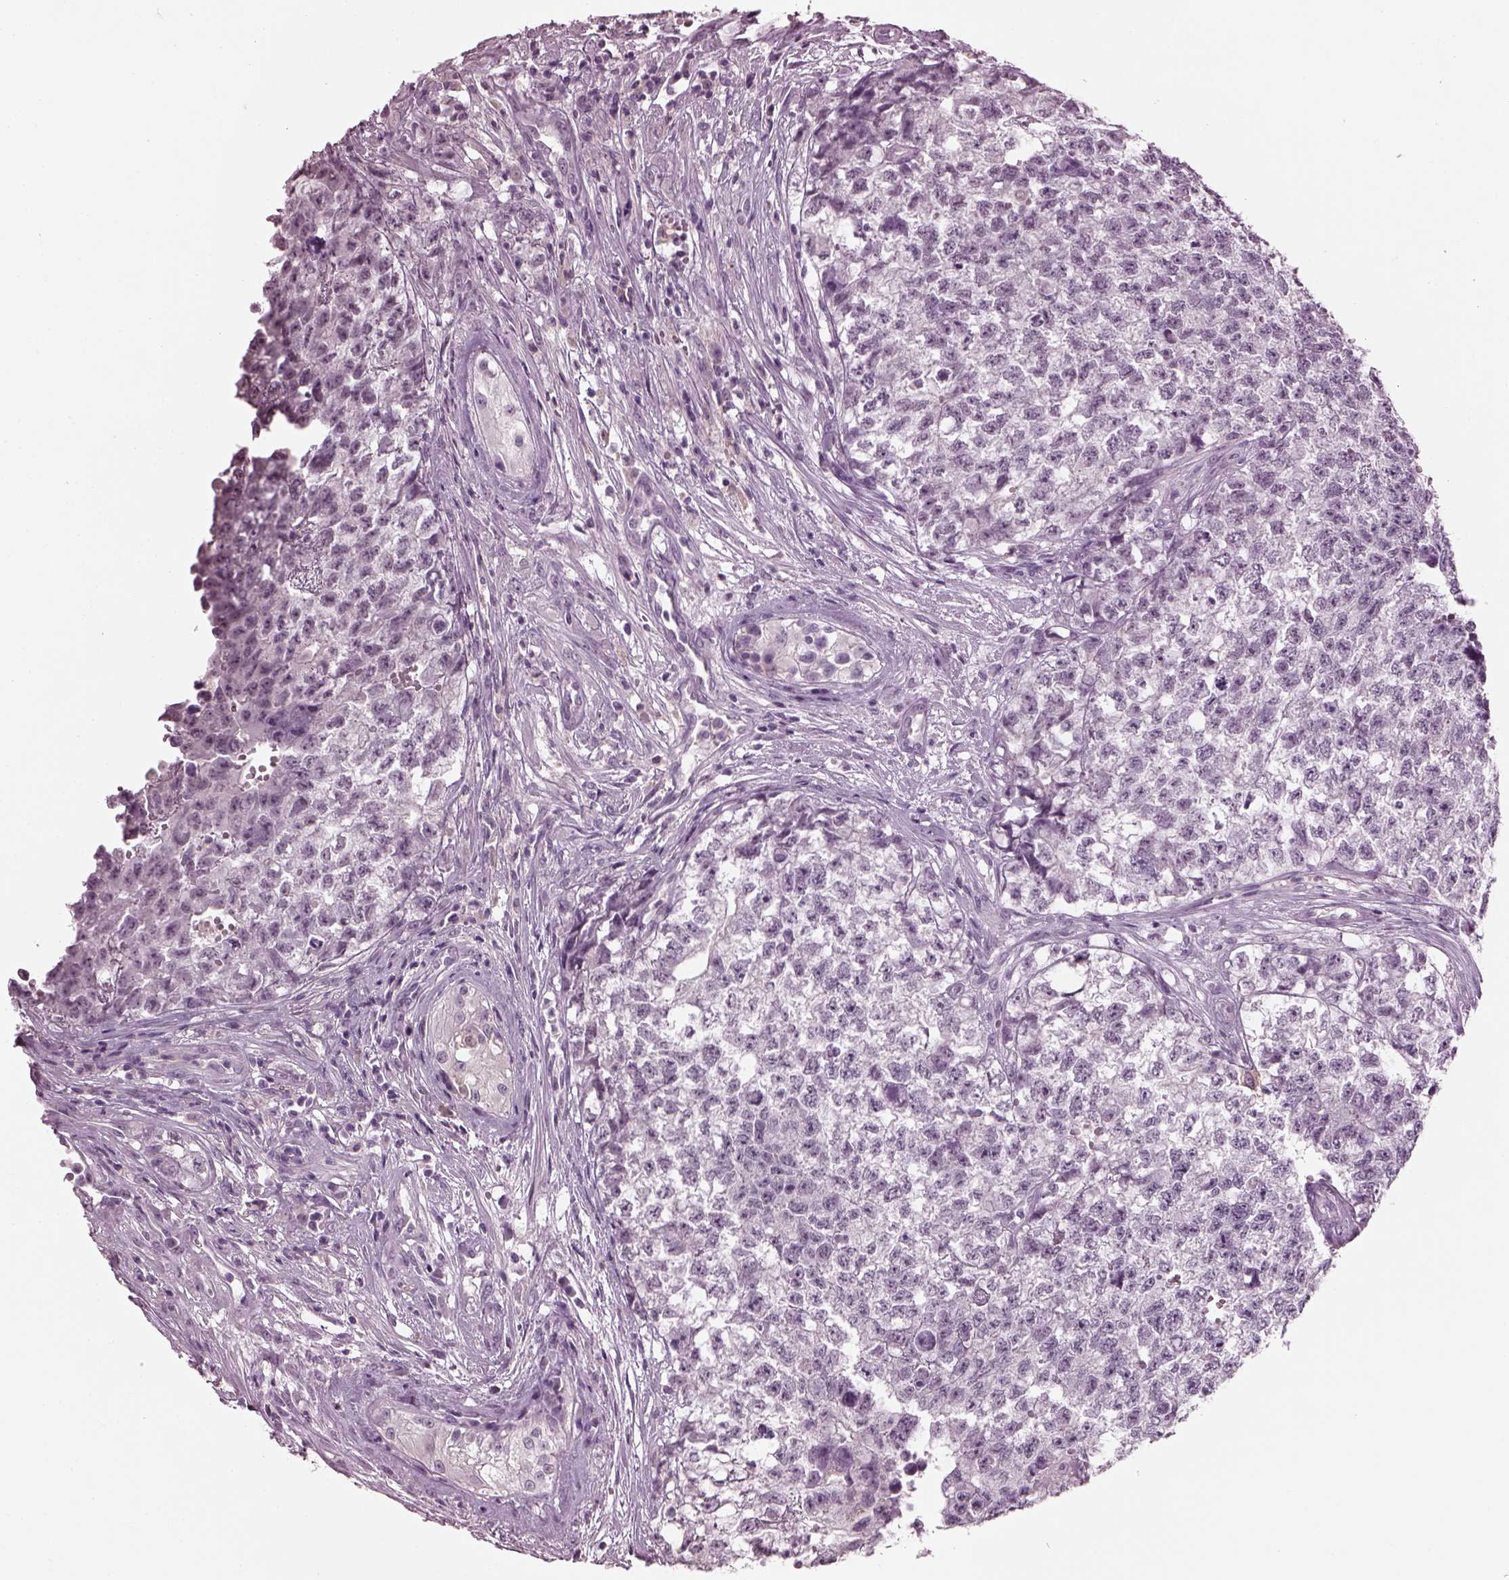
{"staining": {"intensity": "negative", "quantity": "none", "location": "none"}, "tissue": "testis cancer", "cell_type": "Tumor cells", "image_type": "cancer", "snomed": [{"axis": "morphology", "description": "Seminoma, NOS"}, {"axis": "morphology", "description": "Carcinoma, Embryonal, NOS"}, {"axis": "topography", "description": "Testis"}], "caption": "Immunohistochemical staining of human testis cancer (embryonal carcinoma) demonstrates no significant staining in tumor cells.", "gene": "SLC6A17", "patient": {"sex": "male", "age": 22}}